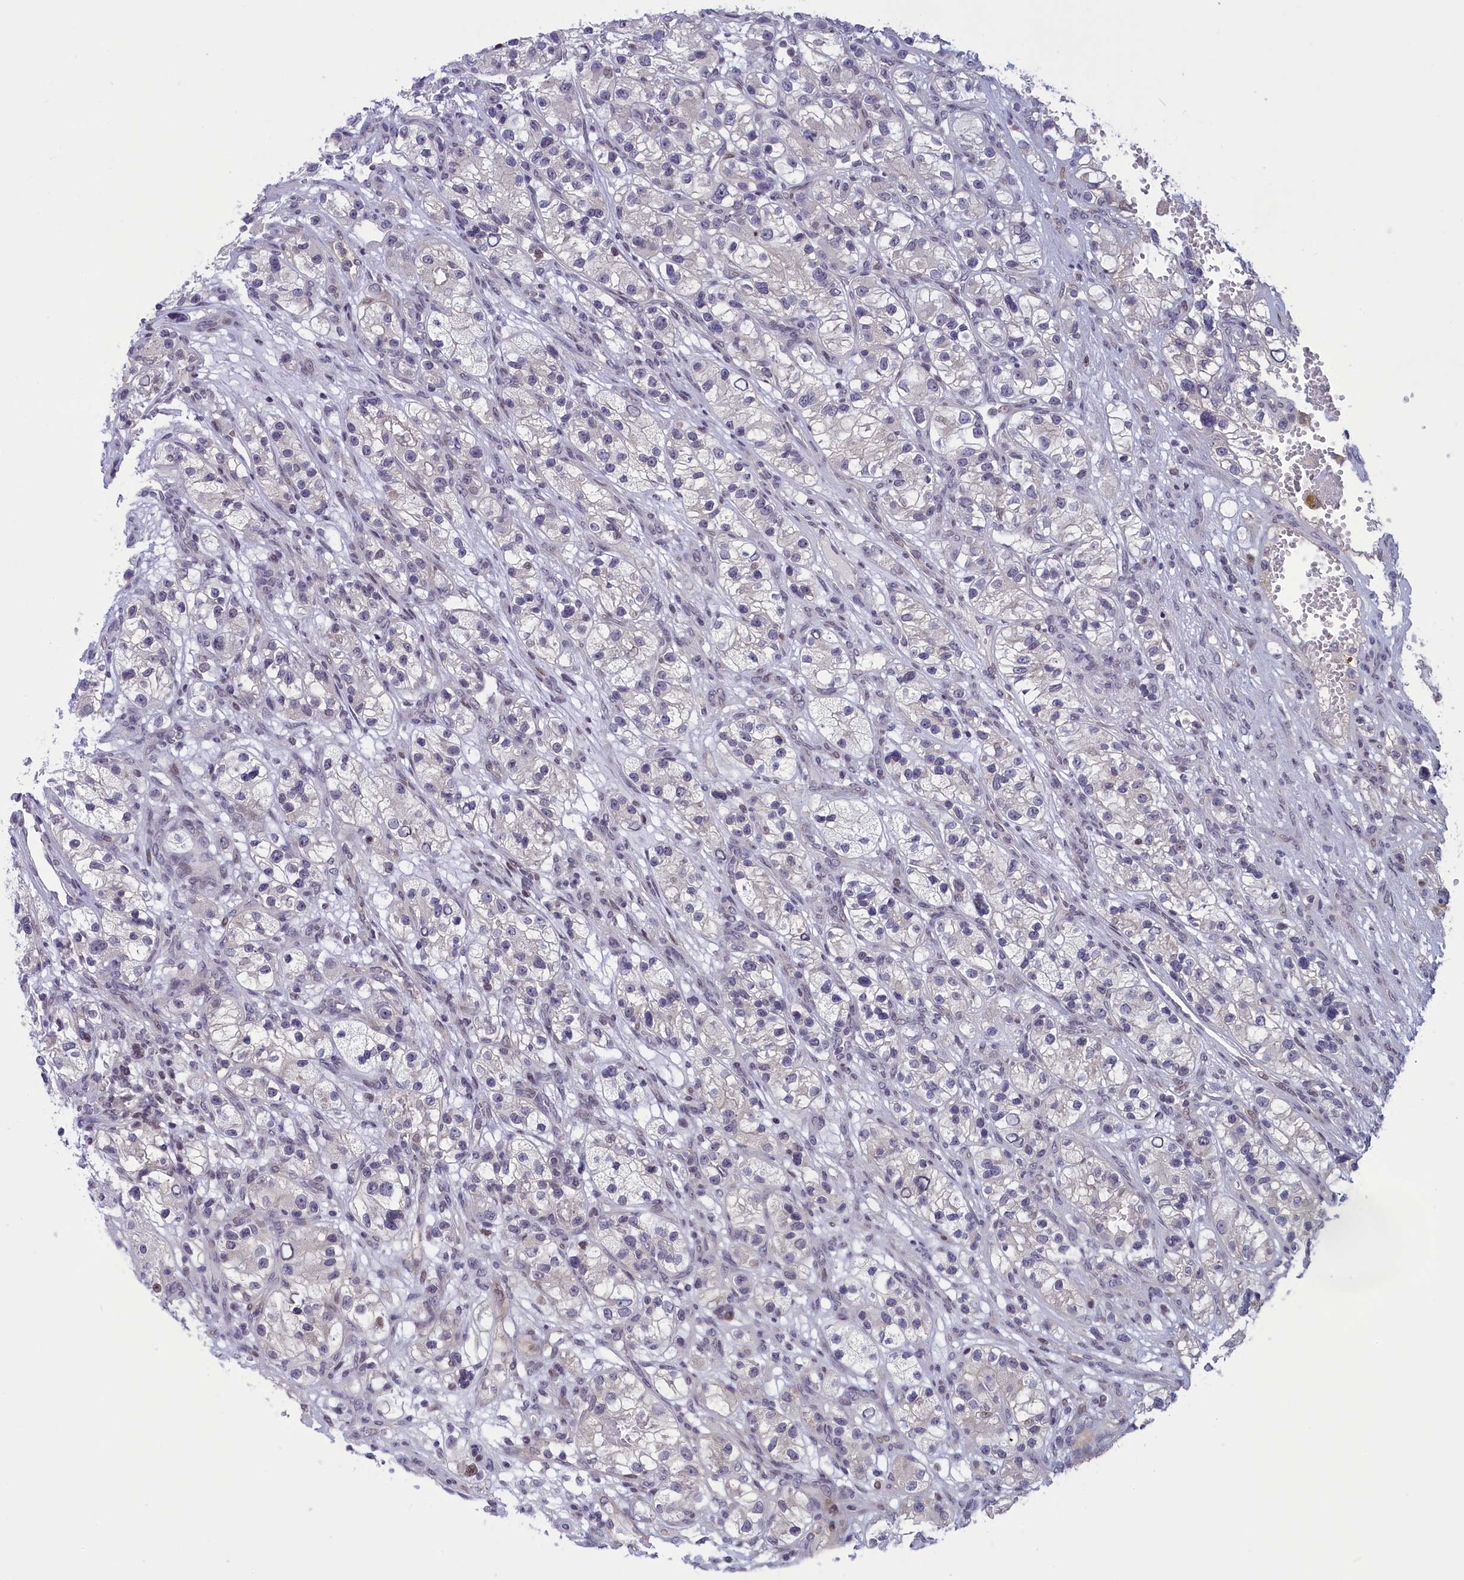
{"staining": {"intensity": "negative", "quantity": "none", "location": "none"}, "tissue": "renal cancer", "cell_type": "Tumor cells", "image_type": "cancer", "snomed": [{"axis": "morphology", "description": "Adenocarcinoma, NOS"}, {"axis": "topography", "description": "Kidney"}], "caption": "Photomicrograph shows no significant protein expression in tumor cells of adenocarcinoma (renal).", "gene": "CORO2A", "patient": {"sex": "female", "age": 57}}